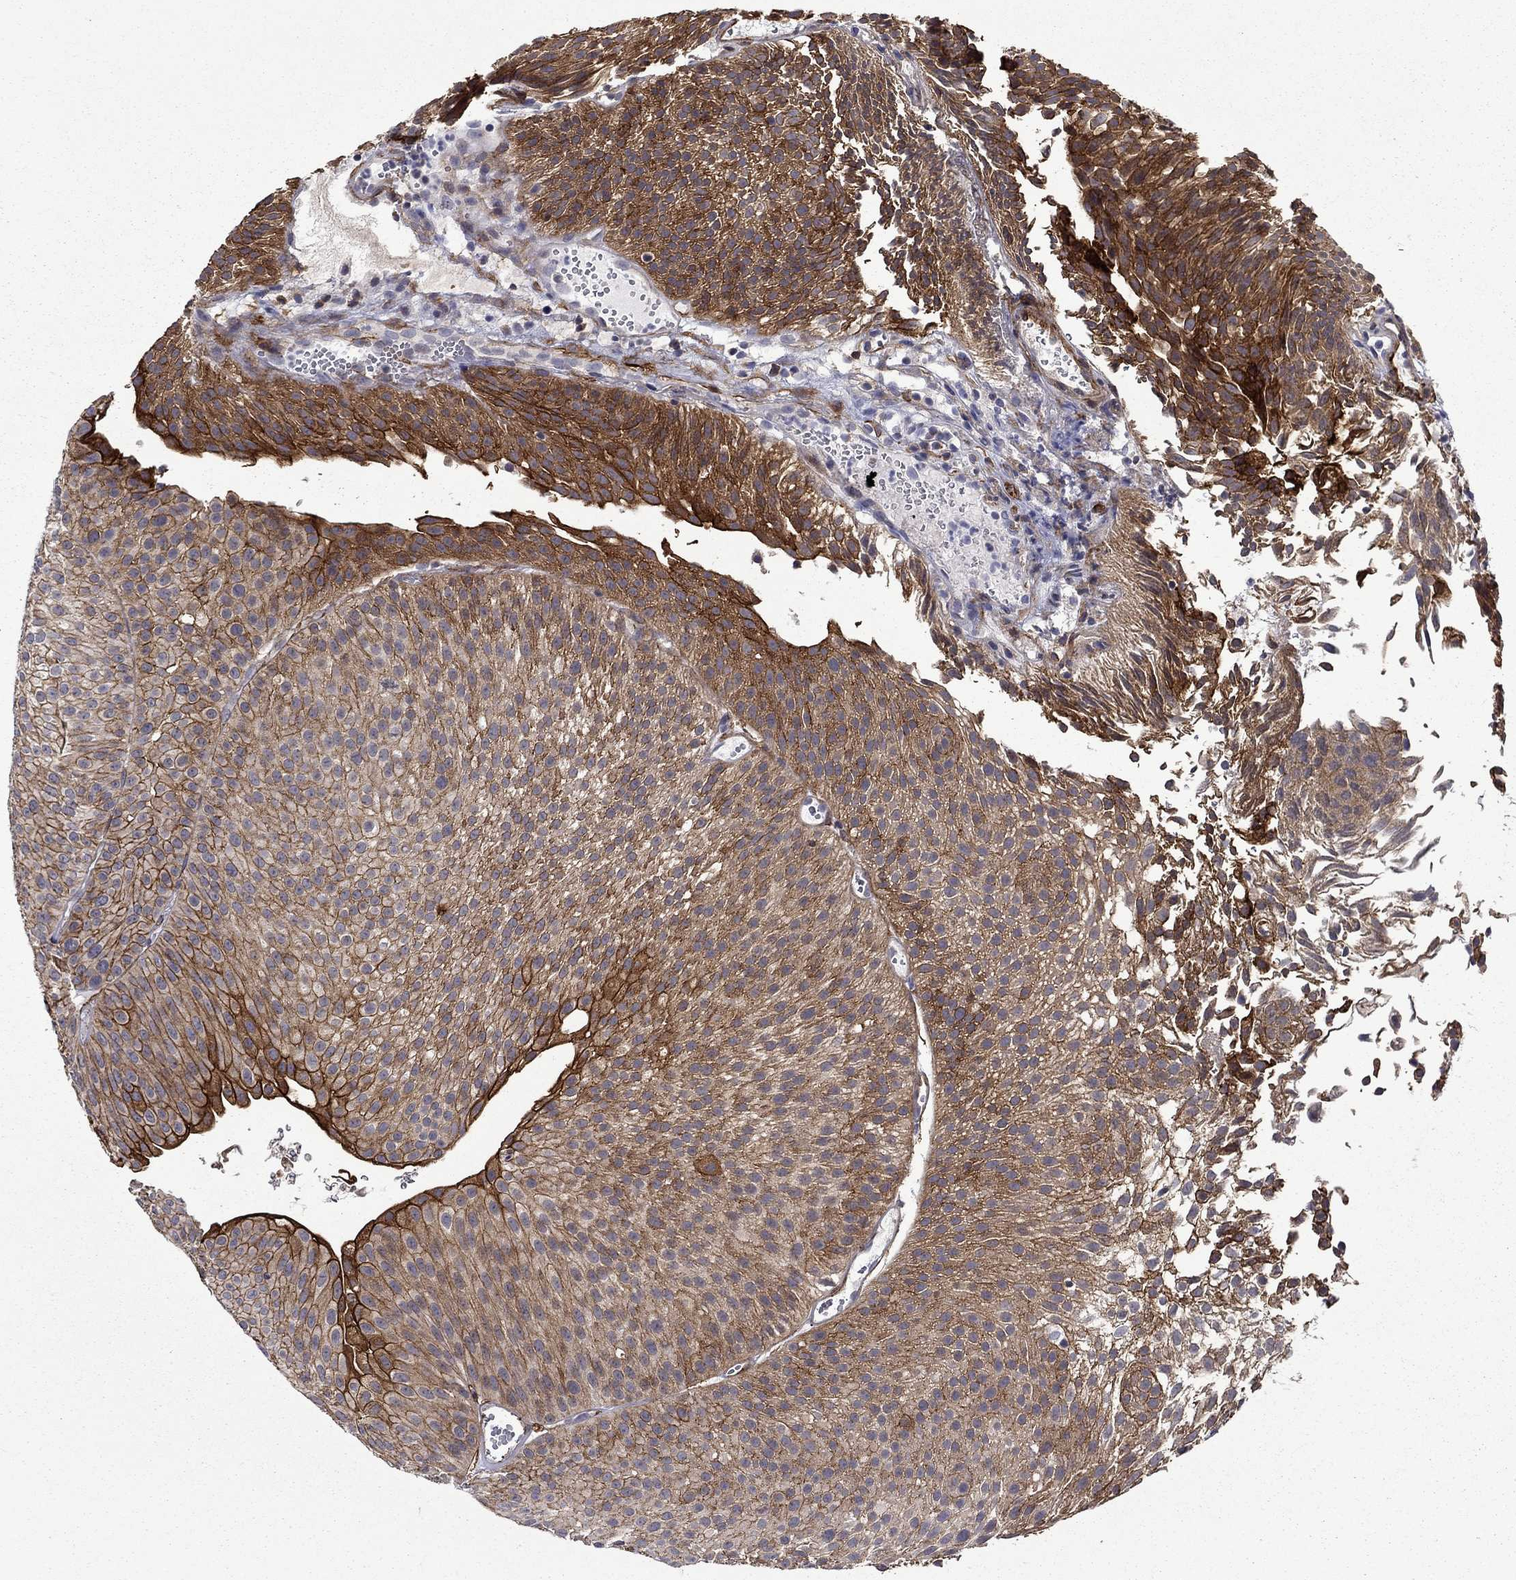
{"staining": {"intensity": "strong", "quantity": ">75%", "location": "cytoplasmic/membranous"}, "tissue": "urothelial cancer", "cell_type": "Tumor cells", "image_type": "cancer", "snomed": [{"axis": "morphology", "description": "Urothelial carcinoma, Low grade"}, {"axis": "topography", "description": "Urinary bladder"}], "caption": "Immunohistochemistry (IHC) photomicrograph of neoplastic tissue: human urothelial cancer stained using immunohistochemistry demonstrates high levels of strong protein expression localized specifically in the cytoplasmic/membranous of tumor cells, appearing as a cytoplasmic/membranous brown color.", "gene": "LMO7", "patient": {"sex": "male", "age": 65}}